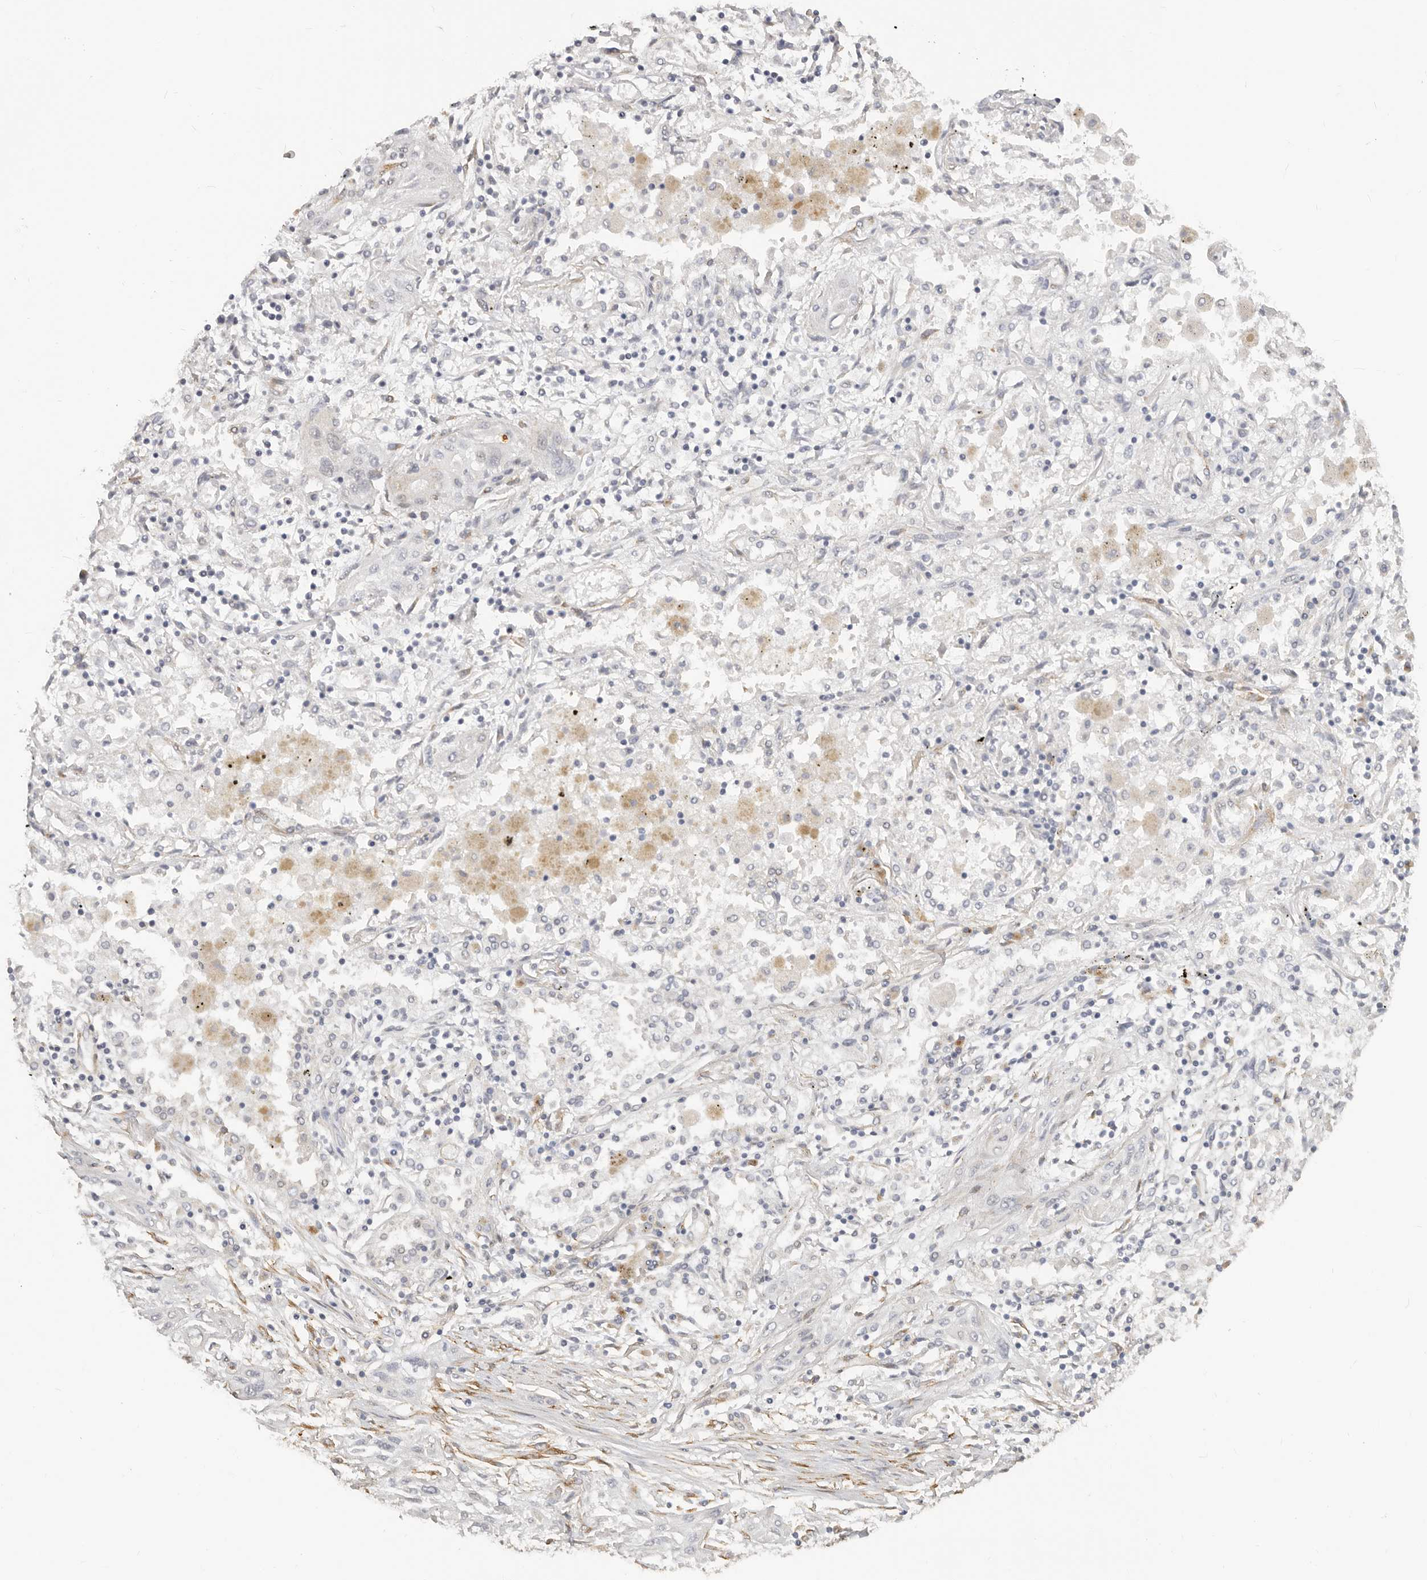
{"staining": {"intensity": "weak", "quantity": "<25%", "location": "cytoplasmic/membranous"}, "tissue": "lung cancer", "cell_type": "Tumor cells", "image_type": "cancer", "snomed": [{"axis": "morphology", "description": "Squamous cell carcinoma, NOS"}, {"axis": "topography", "description": "Lung"}], "caption": "Micrograph shows no significant protein expression in tumor cells of squamous cell carcinoma (lung).", "gene": "RABAC1", "patient": {"sex": "female", "age": 47}}